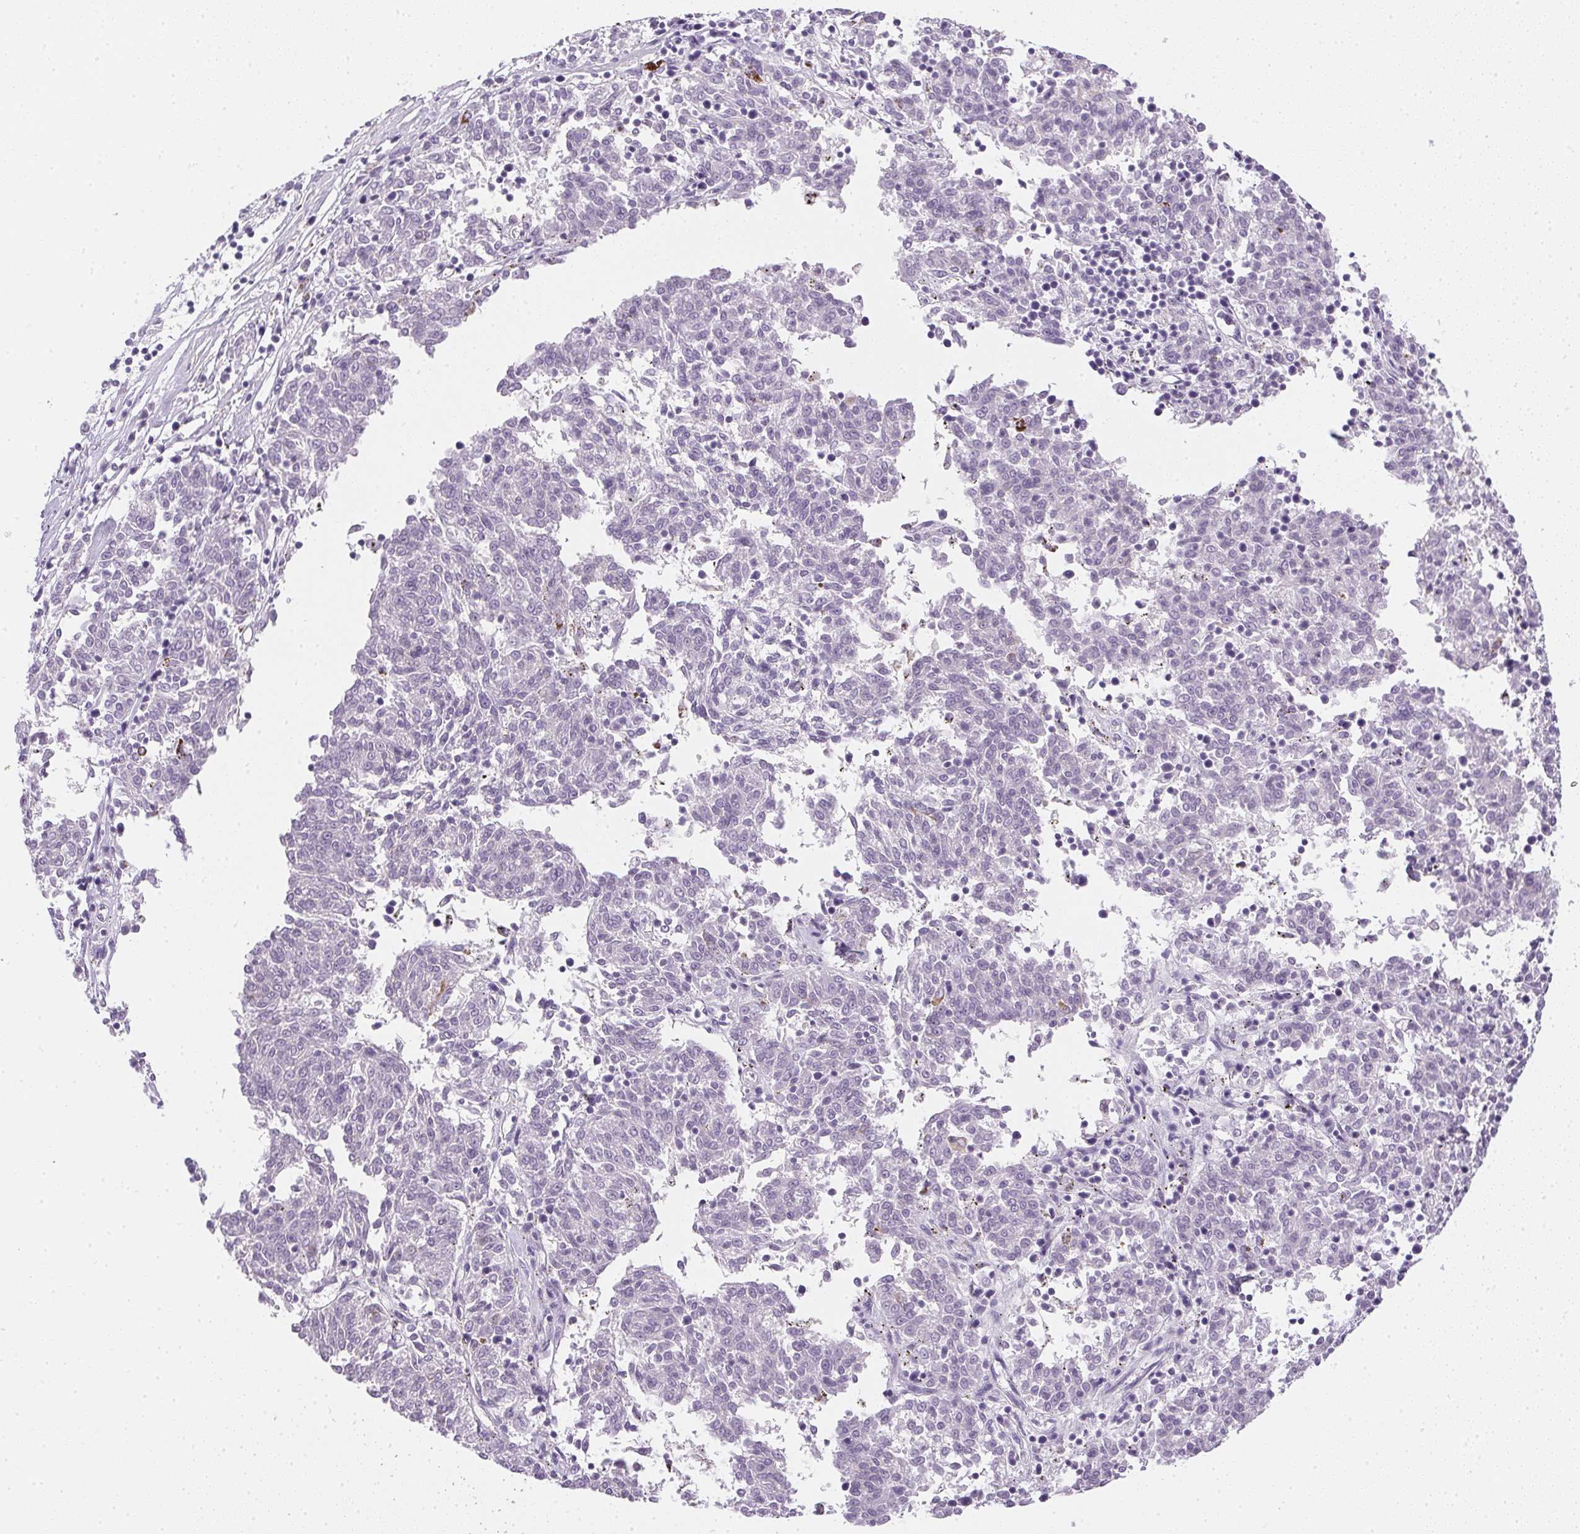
{"staining": {"intensity": "negative", "quantity": "none", "location": "none"}, "tissue": "melanoma", "cell_type": "Tumor cells", "image_type": "cancer", "snomed": [{"axis": "morphology", "description": "Malignant melanoma, NOS"}, {"axis": "topography", "description": "Skin"}], "caption": "High magnification brightfield microscopy of malignant melanoma stained with DAB (3,3'-diaminobenzidine) (brown) and counterstained with hematoxylin (blue): tumor cells show no significant positivity. (DAB IHC visualized using brightfield microscopy, high magnification).", "gene": "PPY", "patient": {"sex": "female", "age": 72}}